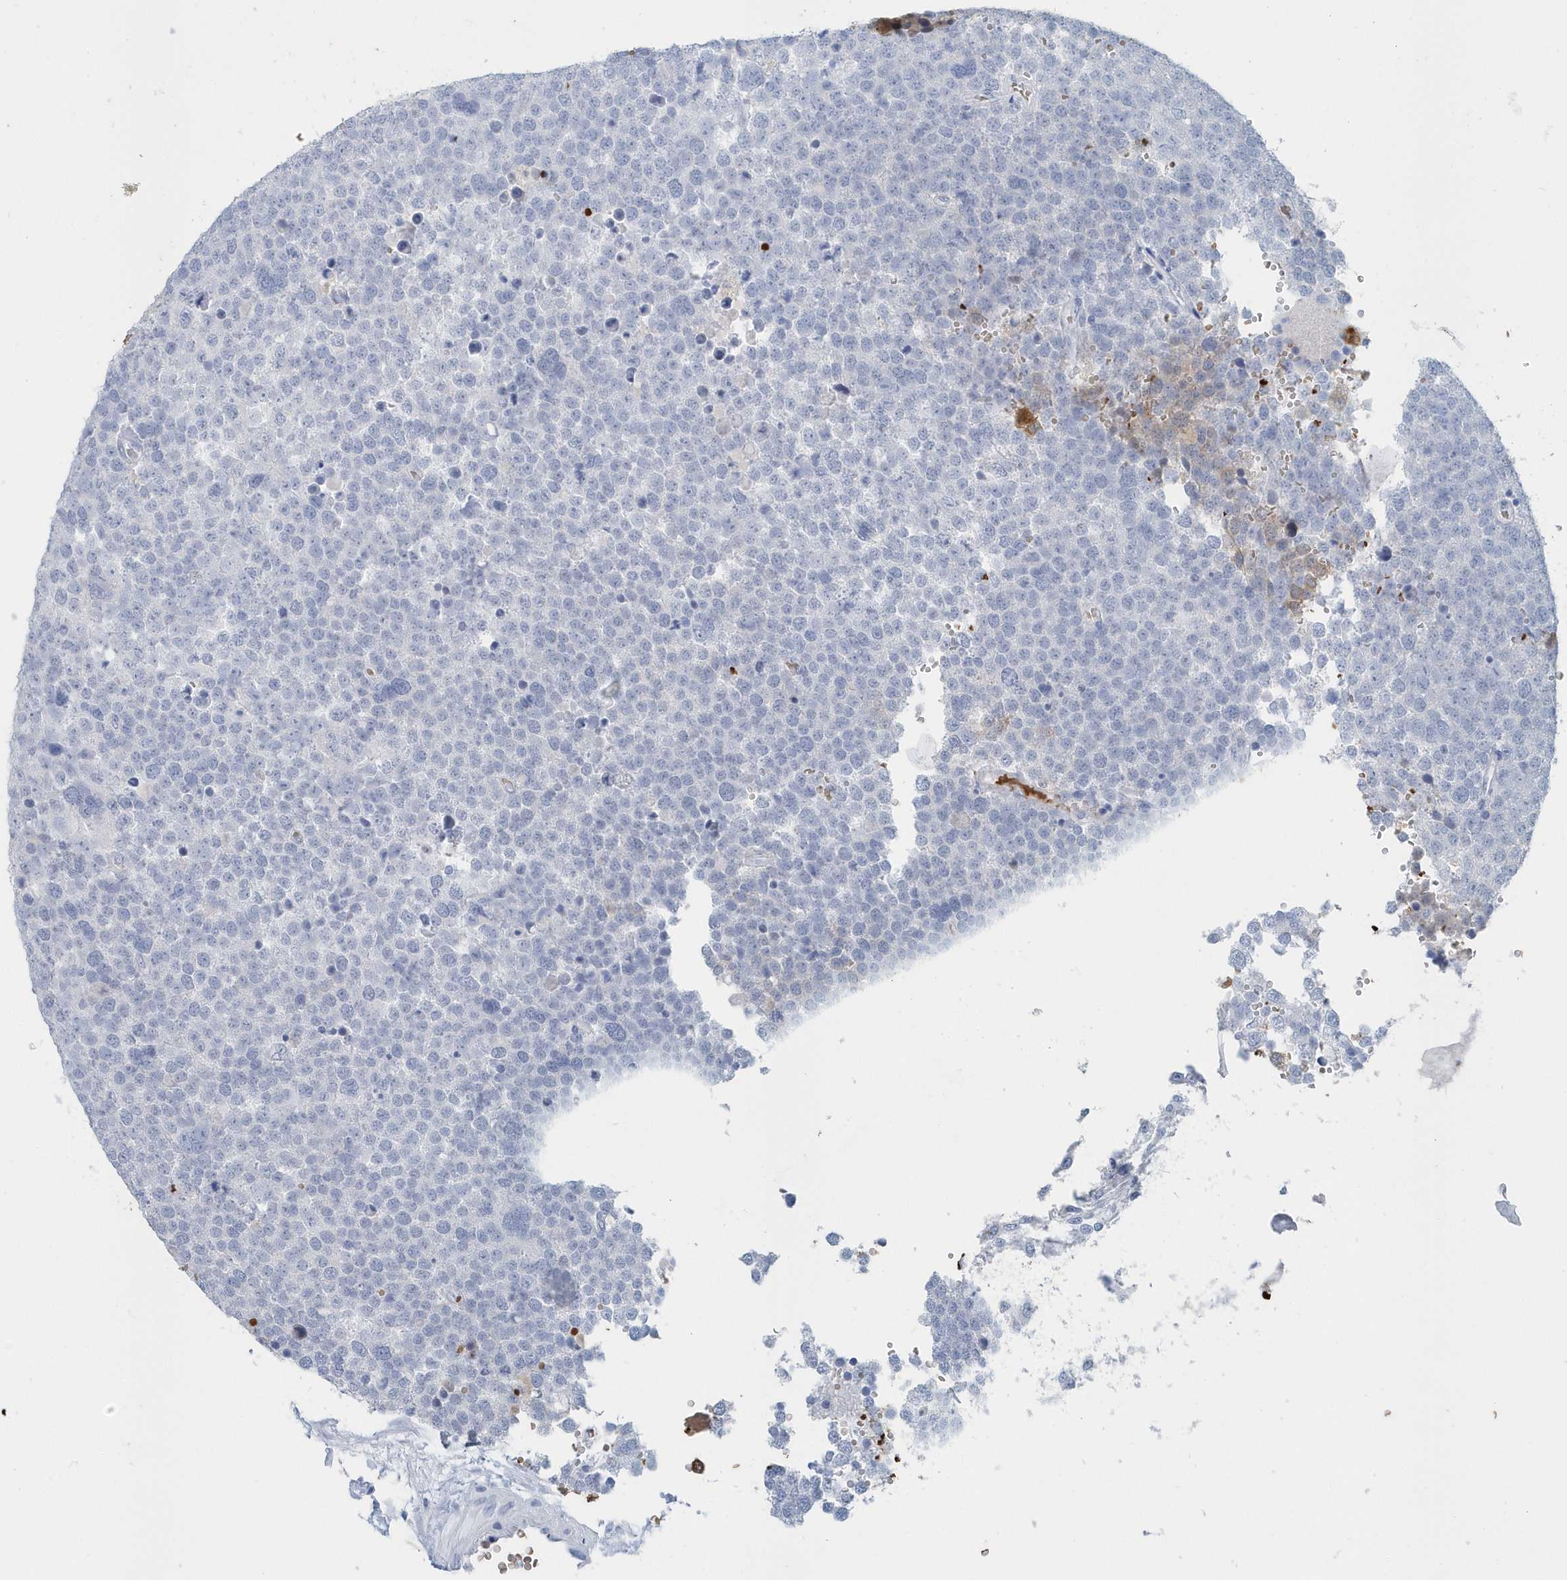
{"staining": {"intensity": "negative", "quantity": "none", "location": "none"}, "tissue": "testis cancer", "cell_type": "Tumor cells", "image_type": "cancer", "snomed": [{"axis": "morphology", "description": "Seminoma, NOS"}, {"axis": "topography", "description": "Testis"}], "caption": "Immunohistochemistry histopathology image of neoplastic tissue: human seminoma (testis) stained with DAB (3,3'-diaminobenzidine) exhibits no significant protein positivity in tumor cells.", "gene": "HBA2", "patient": {"sex": "male", "age": 71}}